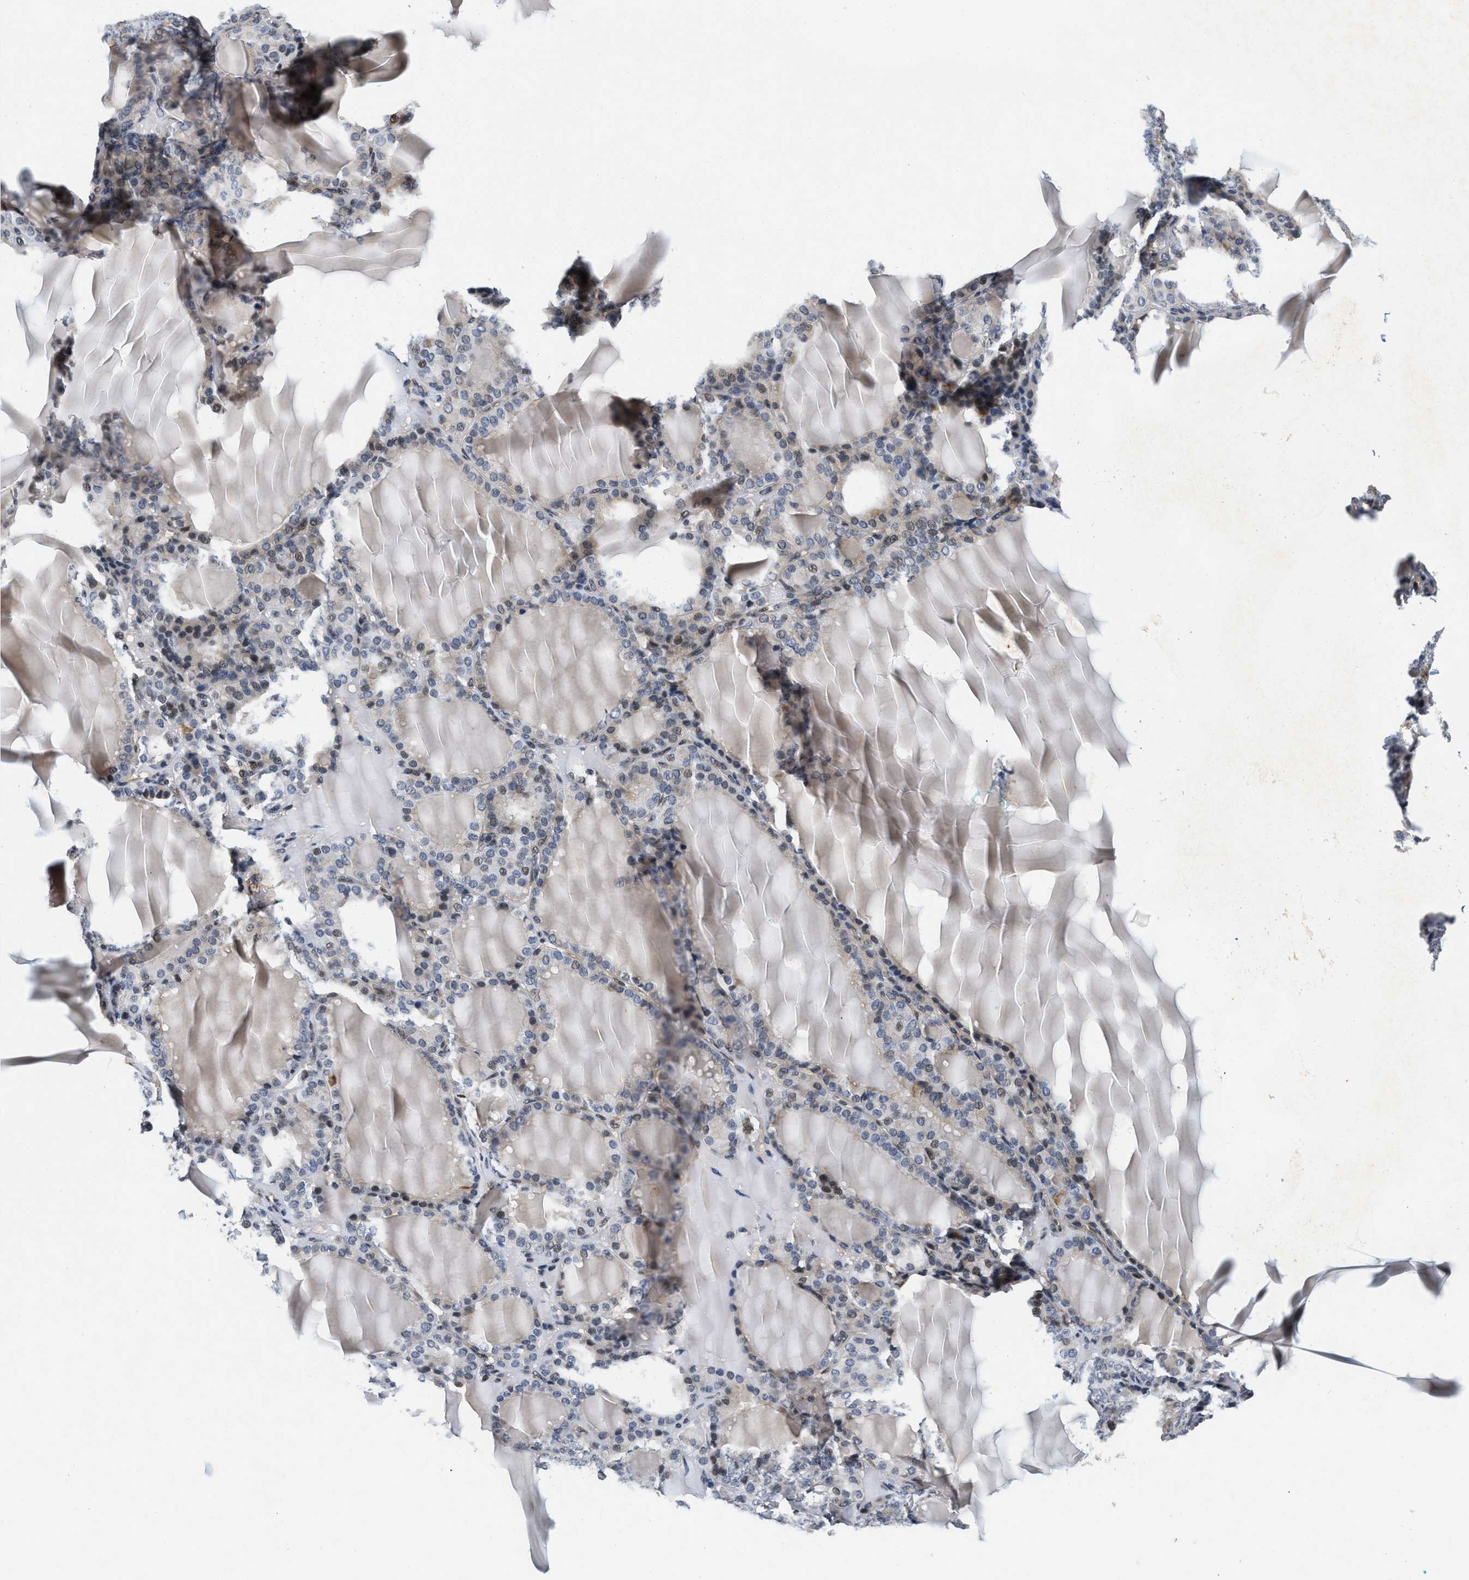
{"staining": {"intensity": "moderate", "quantity": "<25%", "location": "cytoplasmic/membranous,nuclear"}, "tissue": "thyroid gland", "cell_type": "Glandular cells", "image_type": "normal", "snomed": [{"axis": "morphology", "description": "Normal tissue, NOS"}, {"axis": "topography", "description": "Thyroid gland"}], "caption": "Moderate cytoplasmic/membranous,nuclear positivity for a protein is seen in about <25% of glandular cells of benign thyroid gland using IHC.", "gene": "VIP", "patient": {"sex": "female", "age": 28}}